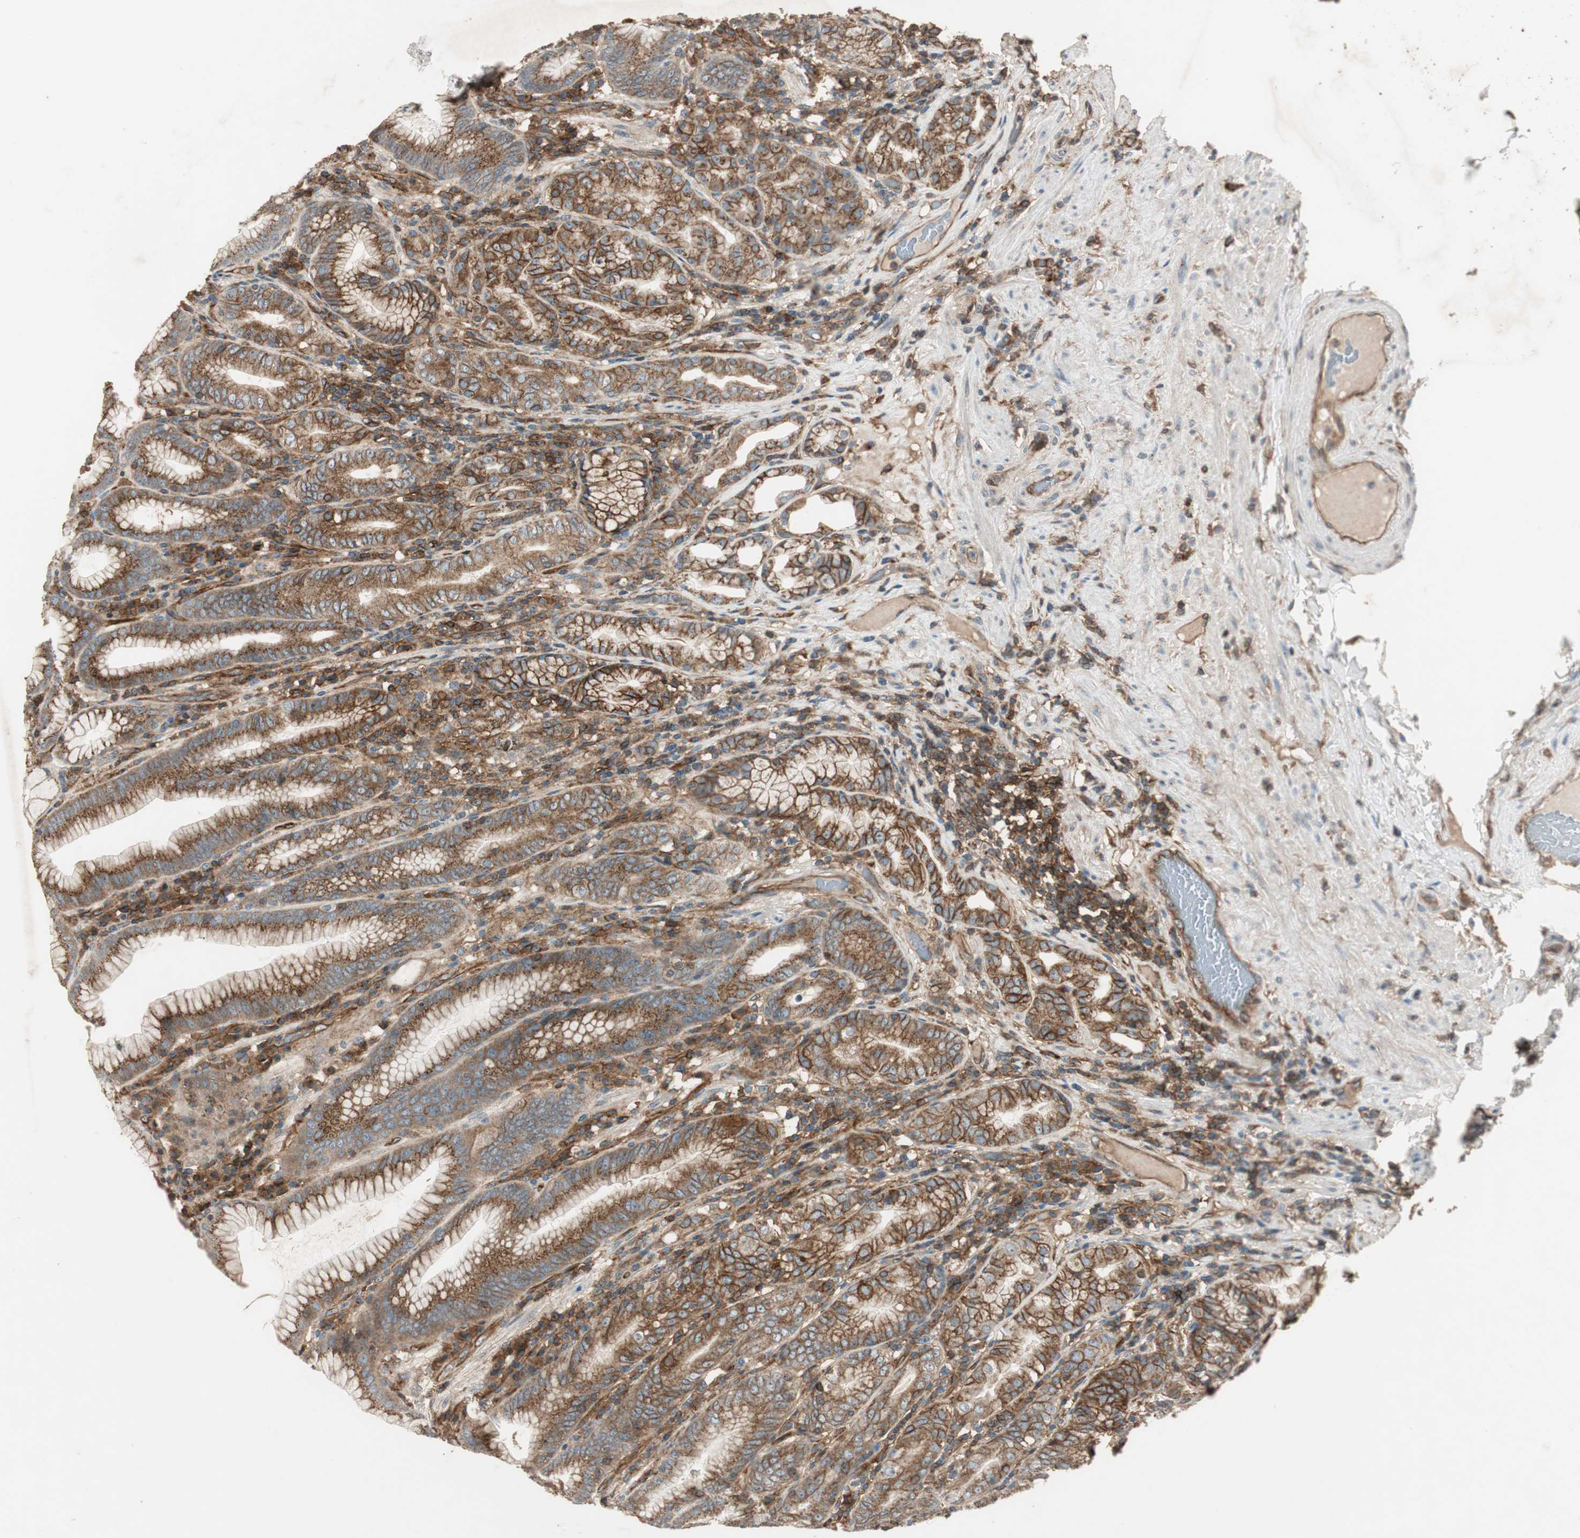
{"staining": {"intensity": "strong", "quantity": ">75%", "location": "cytoplasmic/membranous"}, "tissue": "stomach", "cell_type": "Glandular cells", "image_type": "normal", "snomed": [{"axis": "morphology", "description": "Normal tissue, NOS"}, {"axis": "topography", "description": "Stomach, lower"}], "caption": "Protein expression by IHC displays strong cytoplasmic/membranous staining in approximately >75% of glandular cells in benign stomach.", "gene": "BTN3A3", "patient": {"sex": "female", "age": 76}}